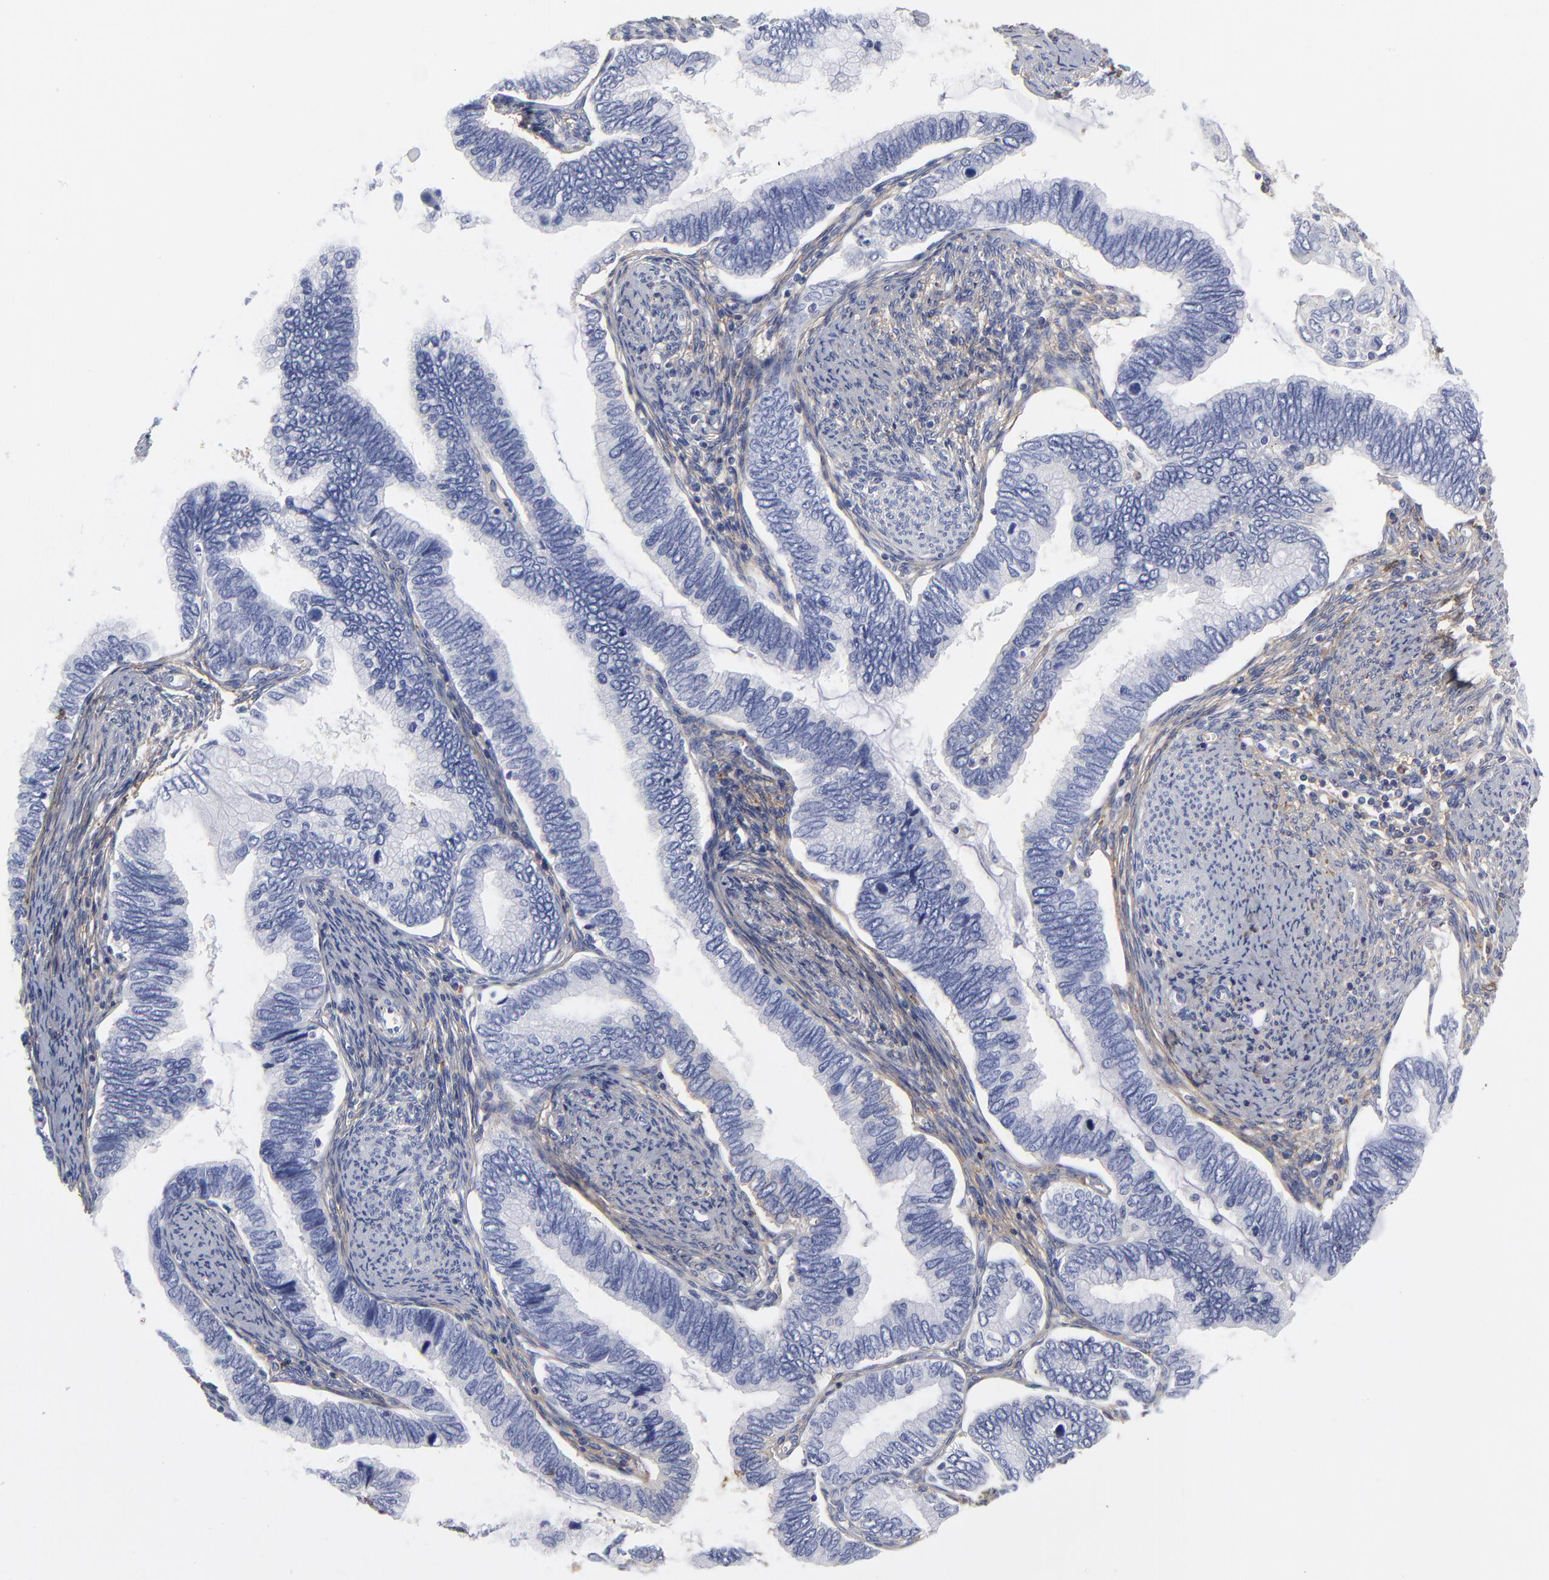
{"staining": {"intensity": "negative", "quantity": "none", "location": "none"}, "tissue": "cervical cancer", "cell_type": "Tumor cells", "image_type": "cancer", "snomed": [{"axis": "morphology", "description": "Adenocarcinoma, NOS"}, {"axis": "topography", "description": "Cervix"}], "caption": "Tumor cells show no significant positivity in cervical cancer.", "gene": "DCN", "patient": {"sex": "female", "age": 49}}